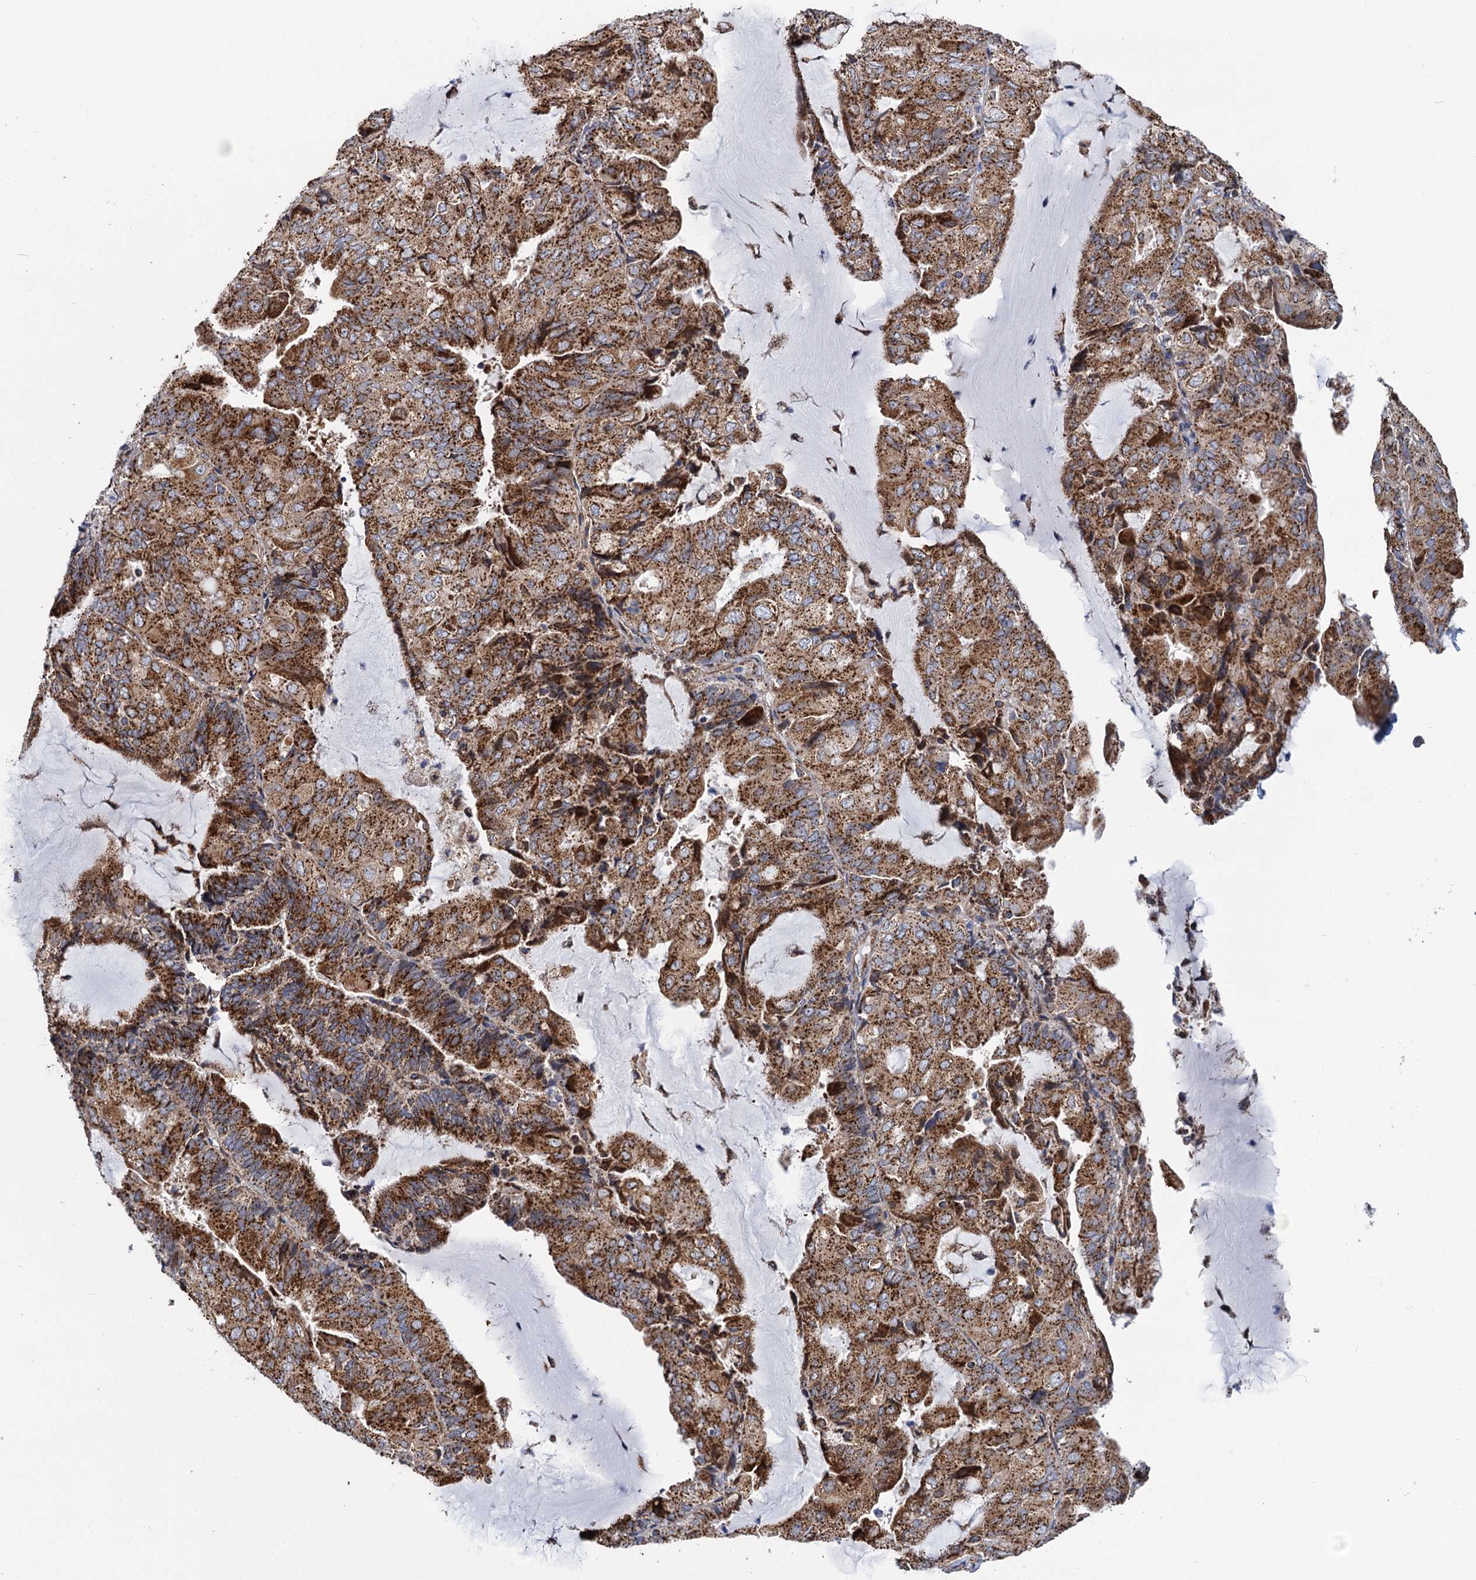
{"staining": {"intensity": "strong", "quantity": ">75%", "location": "cytoplasmic/membranous"}, "tissue": "endometrial cancer", "cell_type": "Tumor cells", "image_type": "cancer", "snomed": [{"axis": "morphology", "description": "Adenocarcinoma, NOS"}, {"axis": "topography", "description": "Endometrium"}], "caption": "Endometrial cancer stained with a brown dye demonstrates strong cytoplasmic/membranous positive expression in about >75% of tumor cells.", "gene": "SUPT20H", "patient": {"sex": "female", "age": 81}}